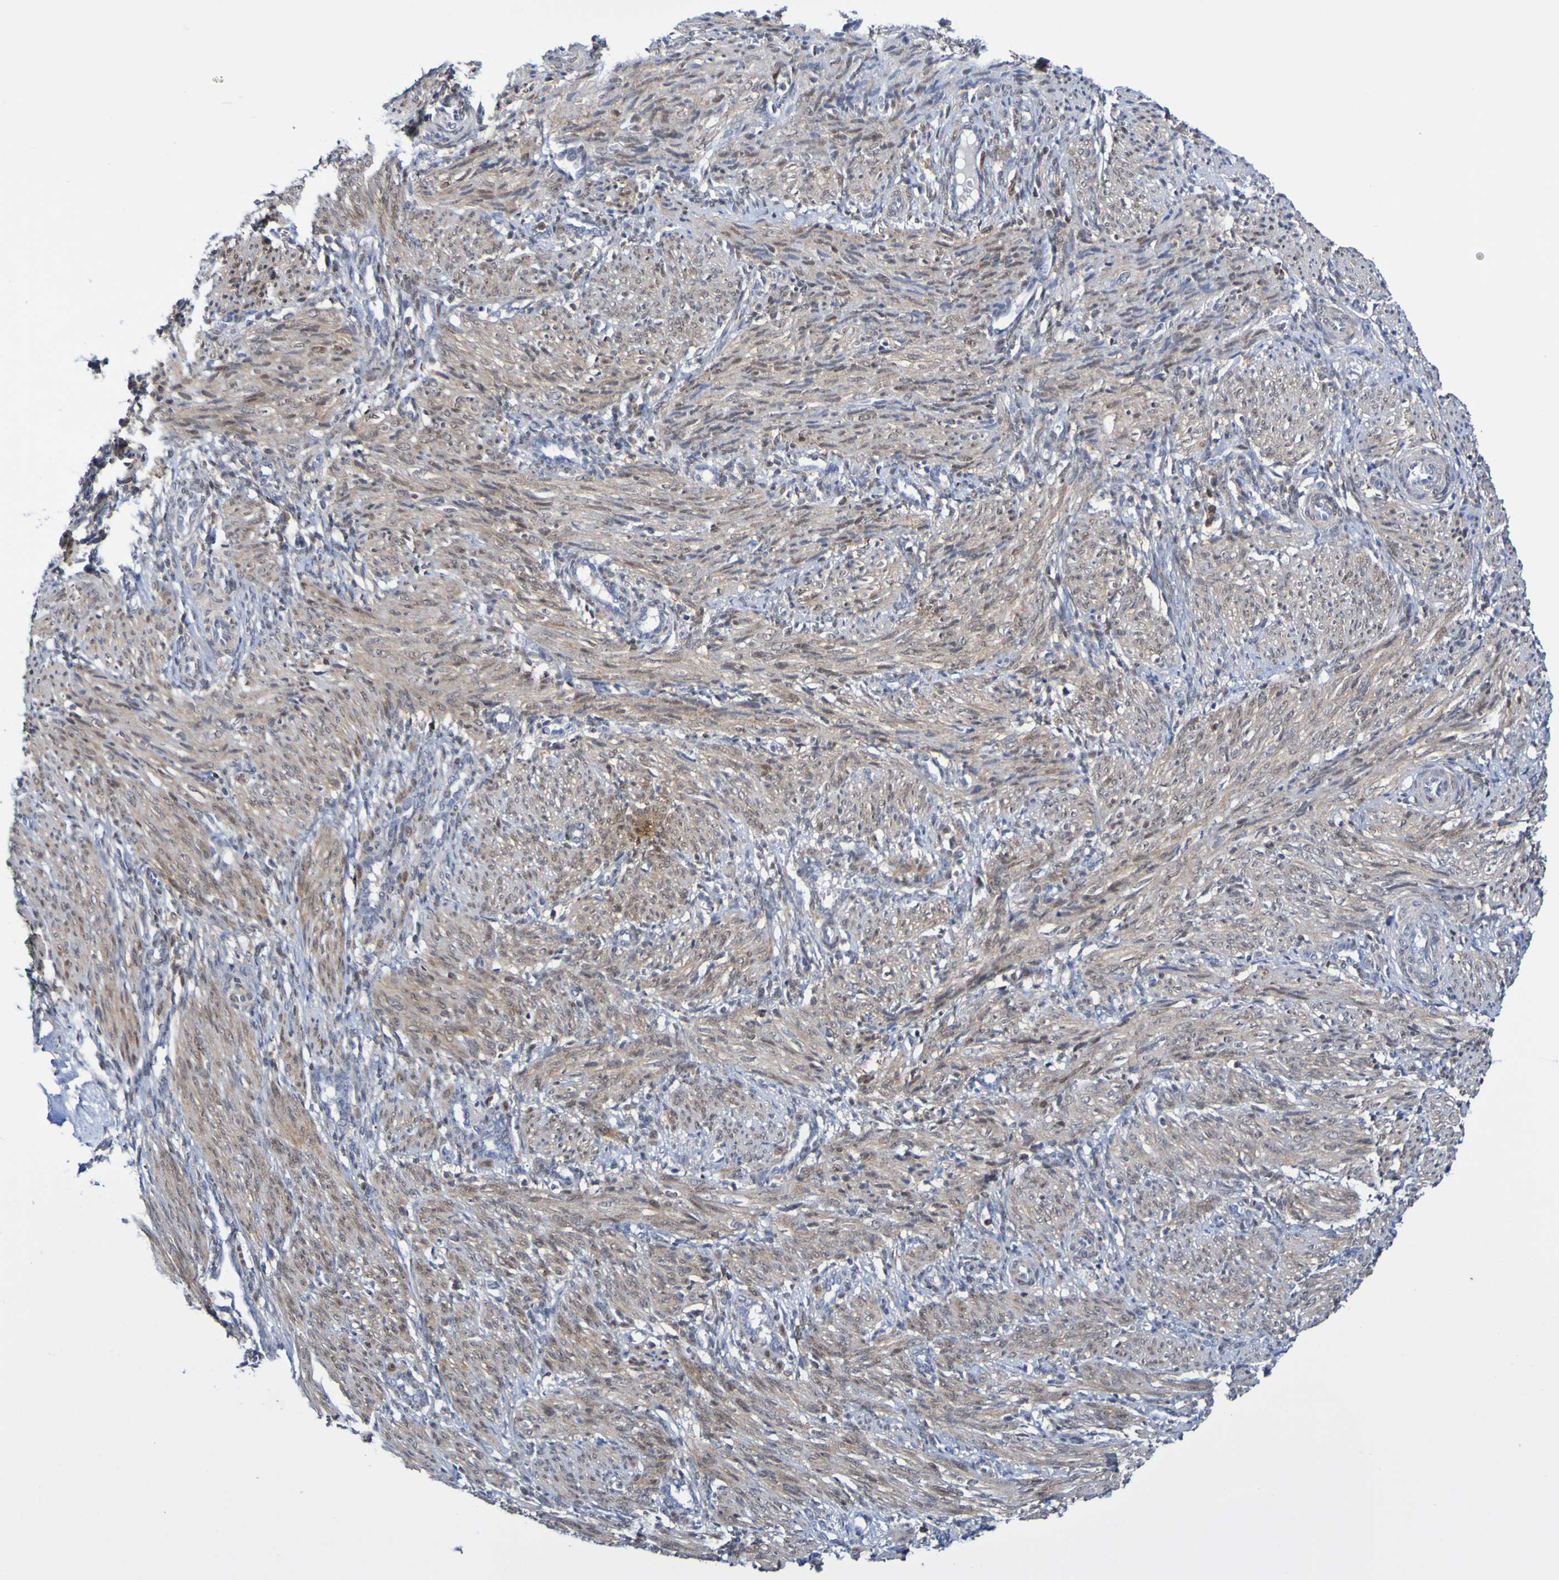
{"staining": {"intensity": "moderate", "quantity": ">75%", "location": "cytoplasmic/membranous"}, "tissue": "smooth muscle", "cell_type": "Smooth muscle cells", "image_type": "normal", "snomed": [{"axis": "morphology", "description": "Normal tissue, NOS"}, {"axis": "topography", "description": "Endometrium"}], "caption": "The photomicrograph exhibits staining of benign smooth muscle, revealing moderate cytoplasmic/membranous protein staining (brown color) within smooth muscle cells.", "gene": "ATIC", "patient": {"sex": "female", "age": 33}}